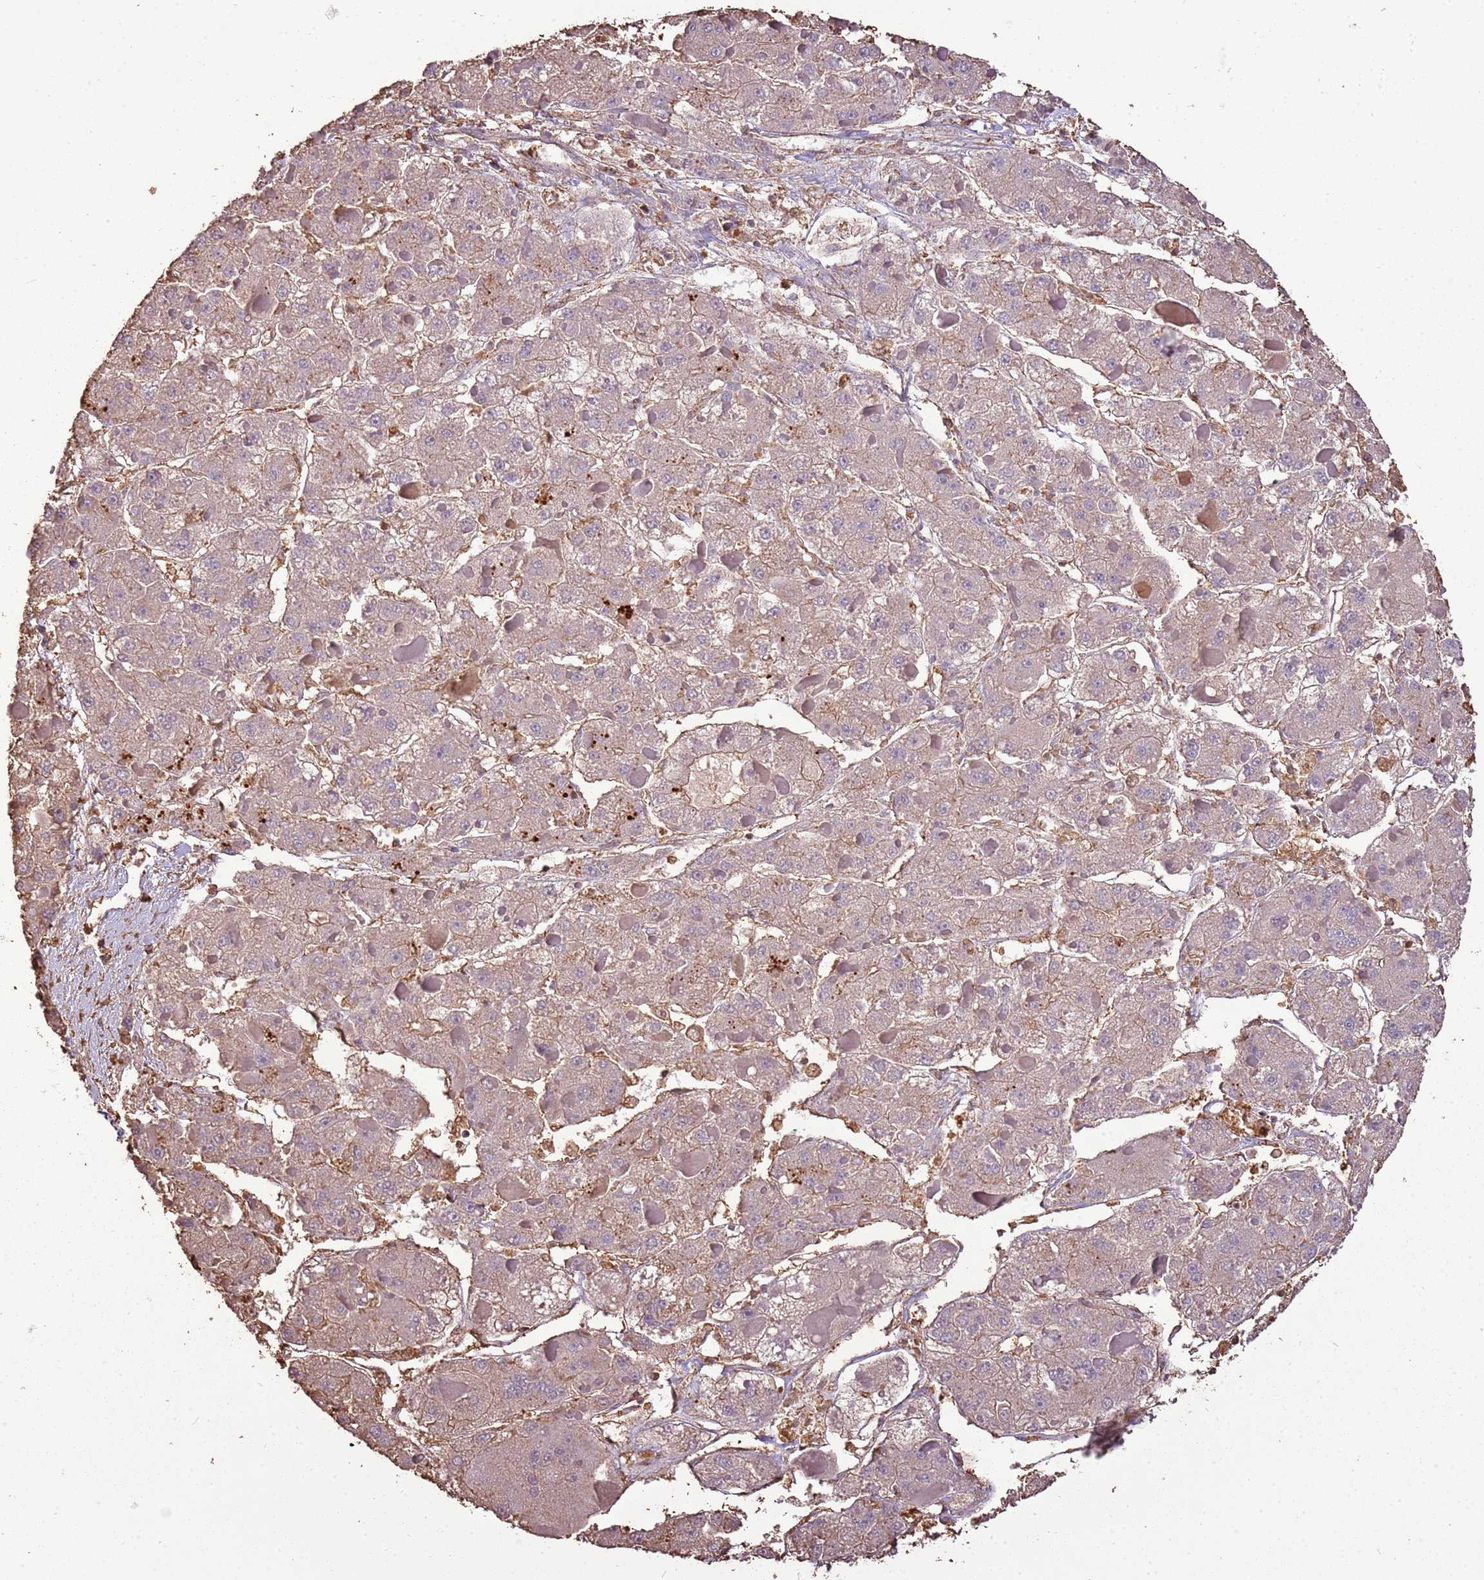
{"staining": {"intensity": "weak", "quantity": "<25%", "location": "cytoplasmic/membranous"}, "tissue": "liver cancer", "cell_type": "Tumor cells", "image_type": "cancer", "snomed": [{"axis": "morphology", "description": "Carcinoma, Hepatocellular, NOS"}, {"axis": "topography", "description": "Liver"}], "caption": "High power microscopy micrograph of an IHC micrograph of hepatocellular carcinoma (liver), revealing no significant staining in tumor cells. (DAB (3,3'-diaminobenzidine) IHC, high magnification).", "gene": "ARL10", "patient": {"sex": "female", "age": 73}}